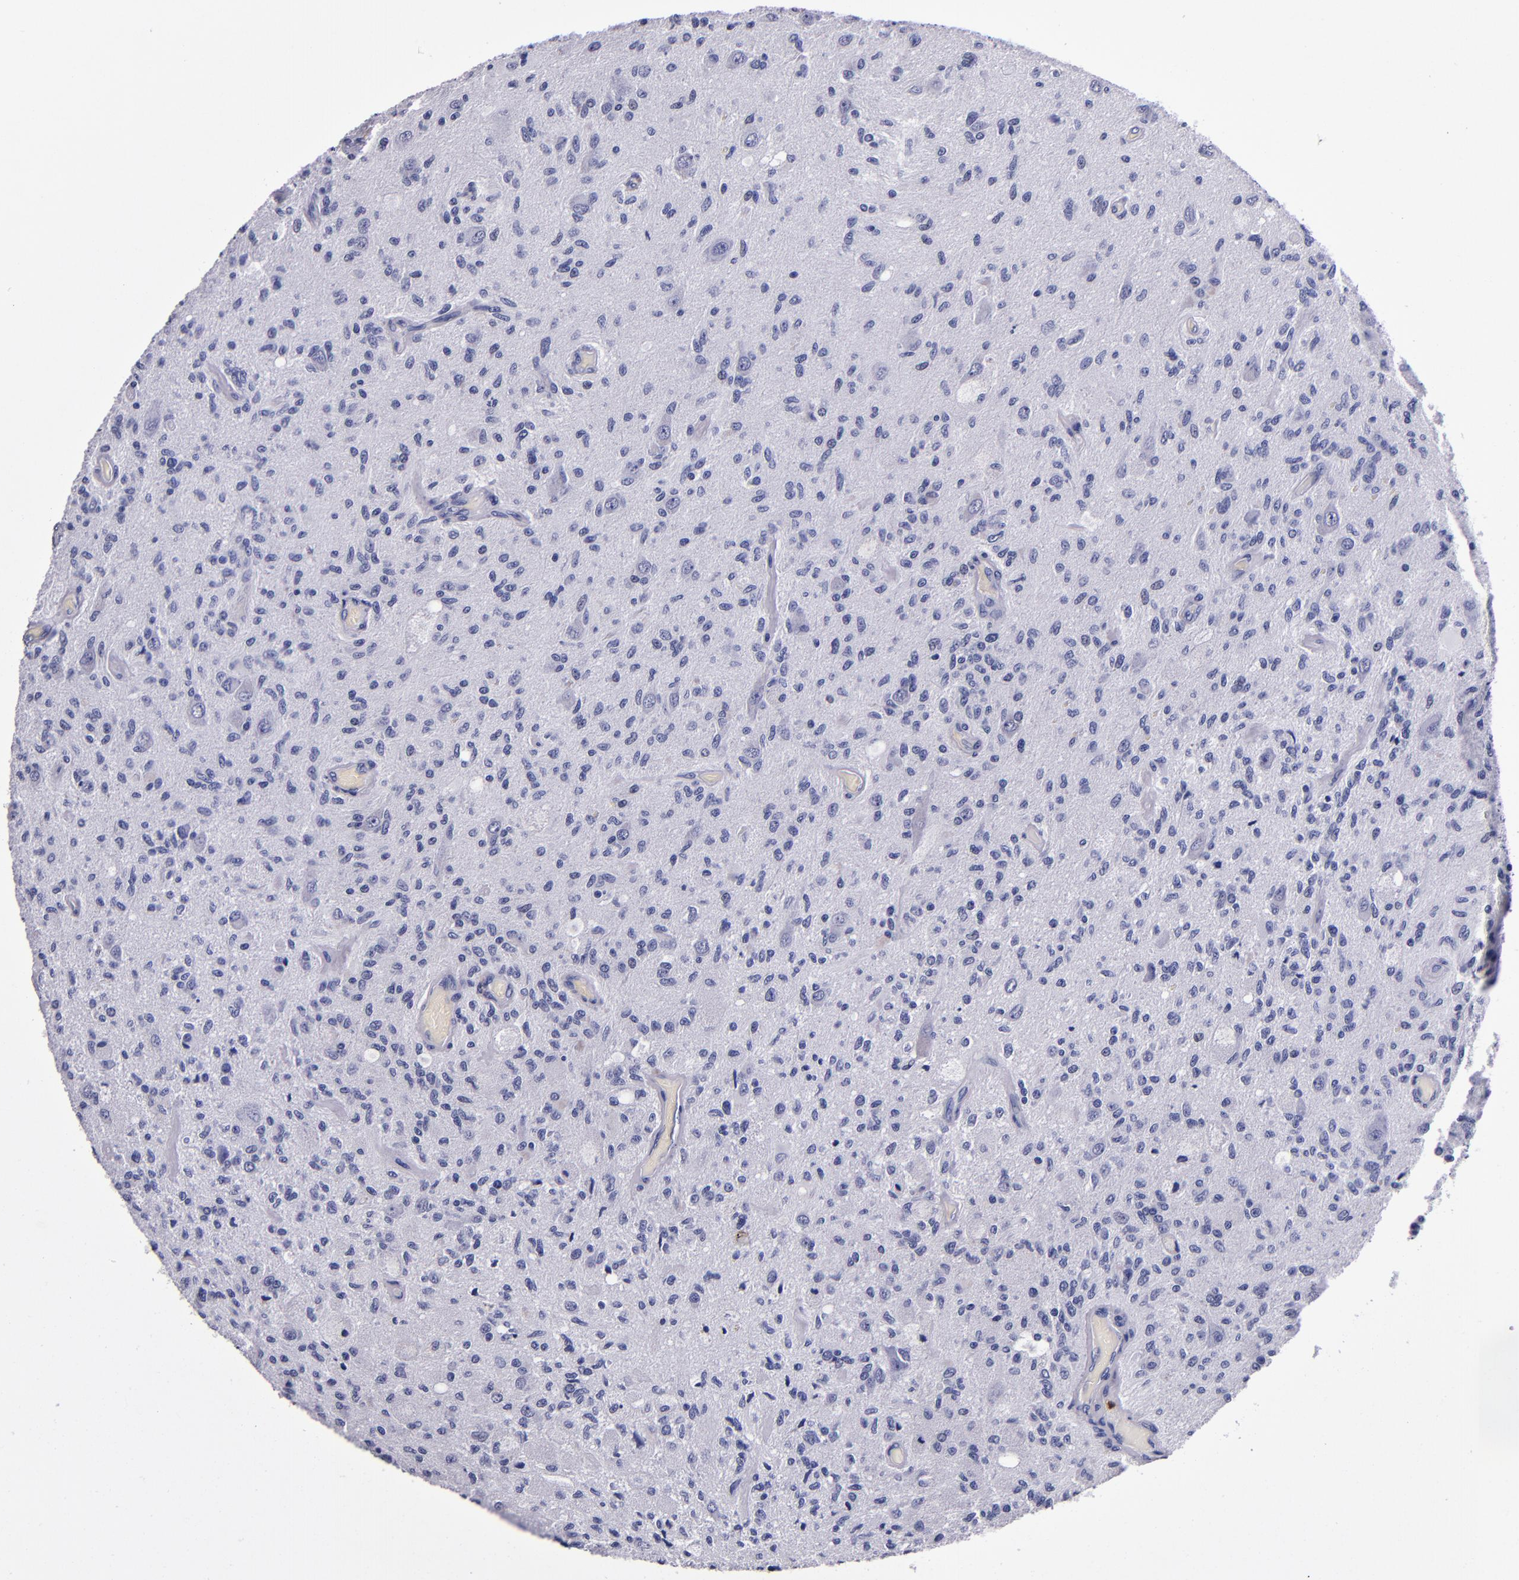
{"staining": {"intensity": "negative", "quantity": "none", "location": "none"}, "tissue": "glioma", "cell_type": "Tumor cells", "image_type": "cancer", "snomed": [{"axis": "morphology", "description": "Normal tissue, NOS"}, {"axis": "morphology", "description": "Glioma, malignant, High grade"}, {"axis": "topography", "description": "Cerebral cortex"}], "caption": "Protein analysis of glioma displays no significant expression in tumor cells. Brightfield microscopy of IHC stained with DAB (brown) and hematoxylin (blue), captured at high magnification.", "gene": "S100A8", "patient": {"sex": "male", "age": 77}}